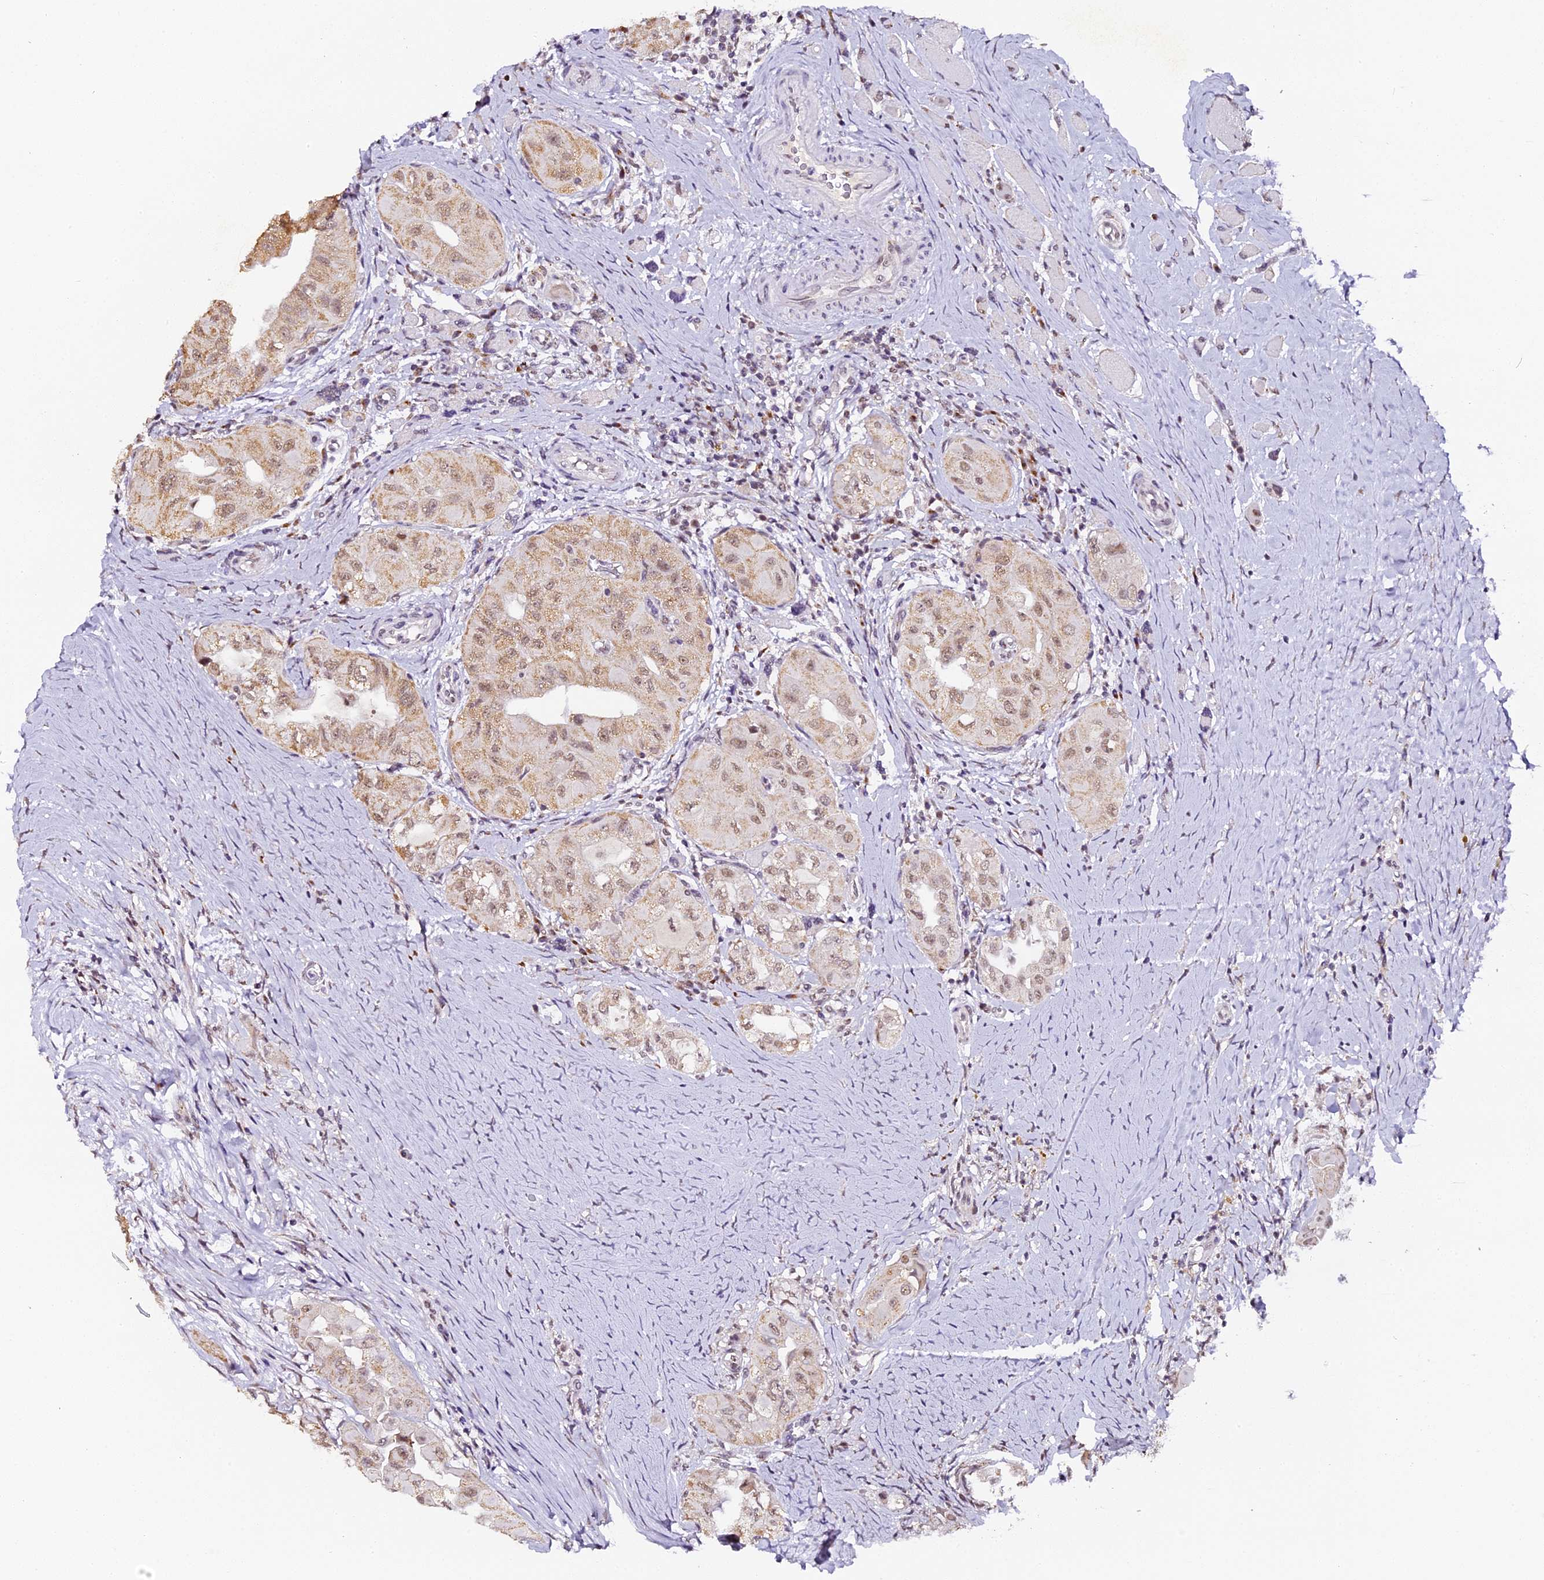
{"staining": {"intensity": "moderate", "quantity": "25%-75%", "location": "cytoplasmic/membranous,nuclear"}, "tissue": "thyroid cancer", "cell_type": "Tumor cells", "image_type": "cancer", "snomed": [{"axis": "morphology", "description": "Papillary adenocarcinoma, NOS"}, {"axis": "topography", "description": "Thyroid gland"}], "caption": "Approximately 25%-75% of tumor cells in human thyroid cancer demonstrate moderate cytoplasmic/membranous and nuclear protein expression as visualized by brown immunohistochemical staining.", "gene": "NCBP1", "patient": {"sex": "female", "age": 59}}